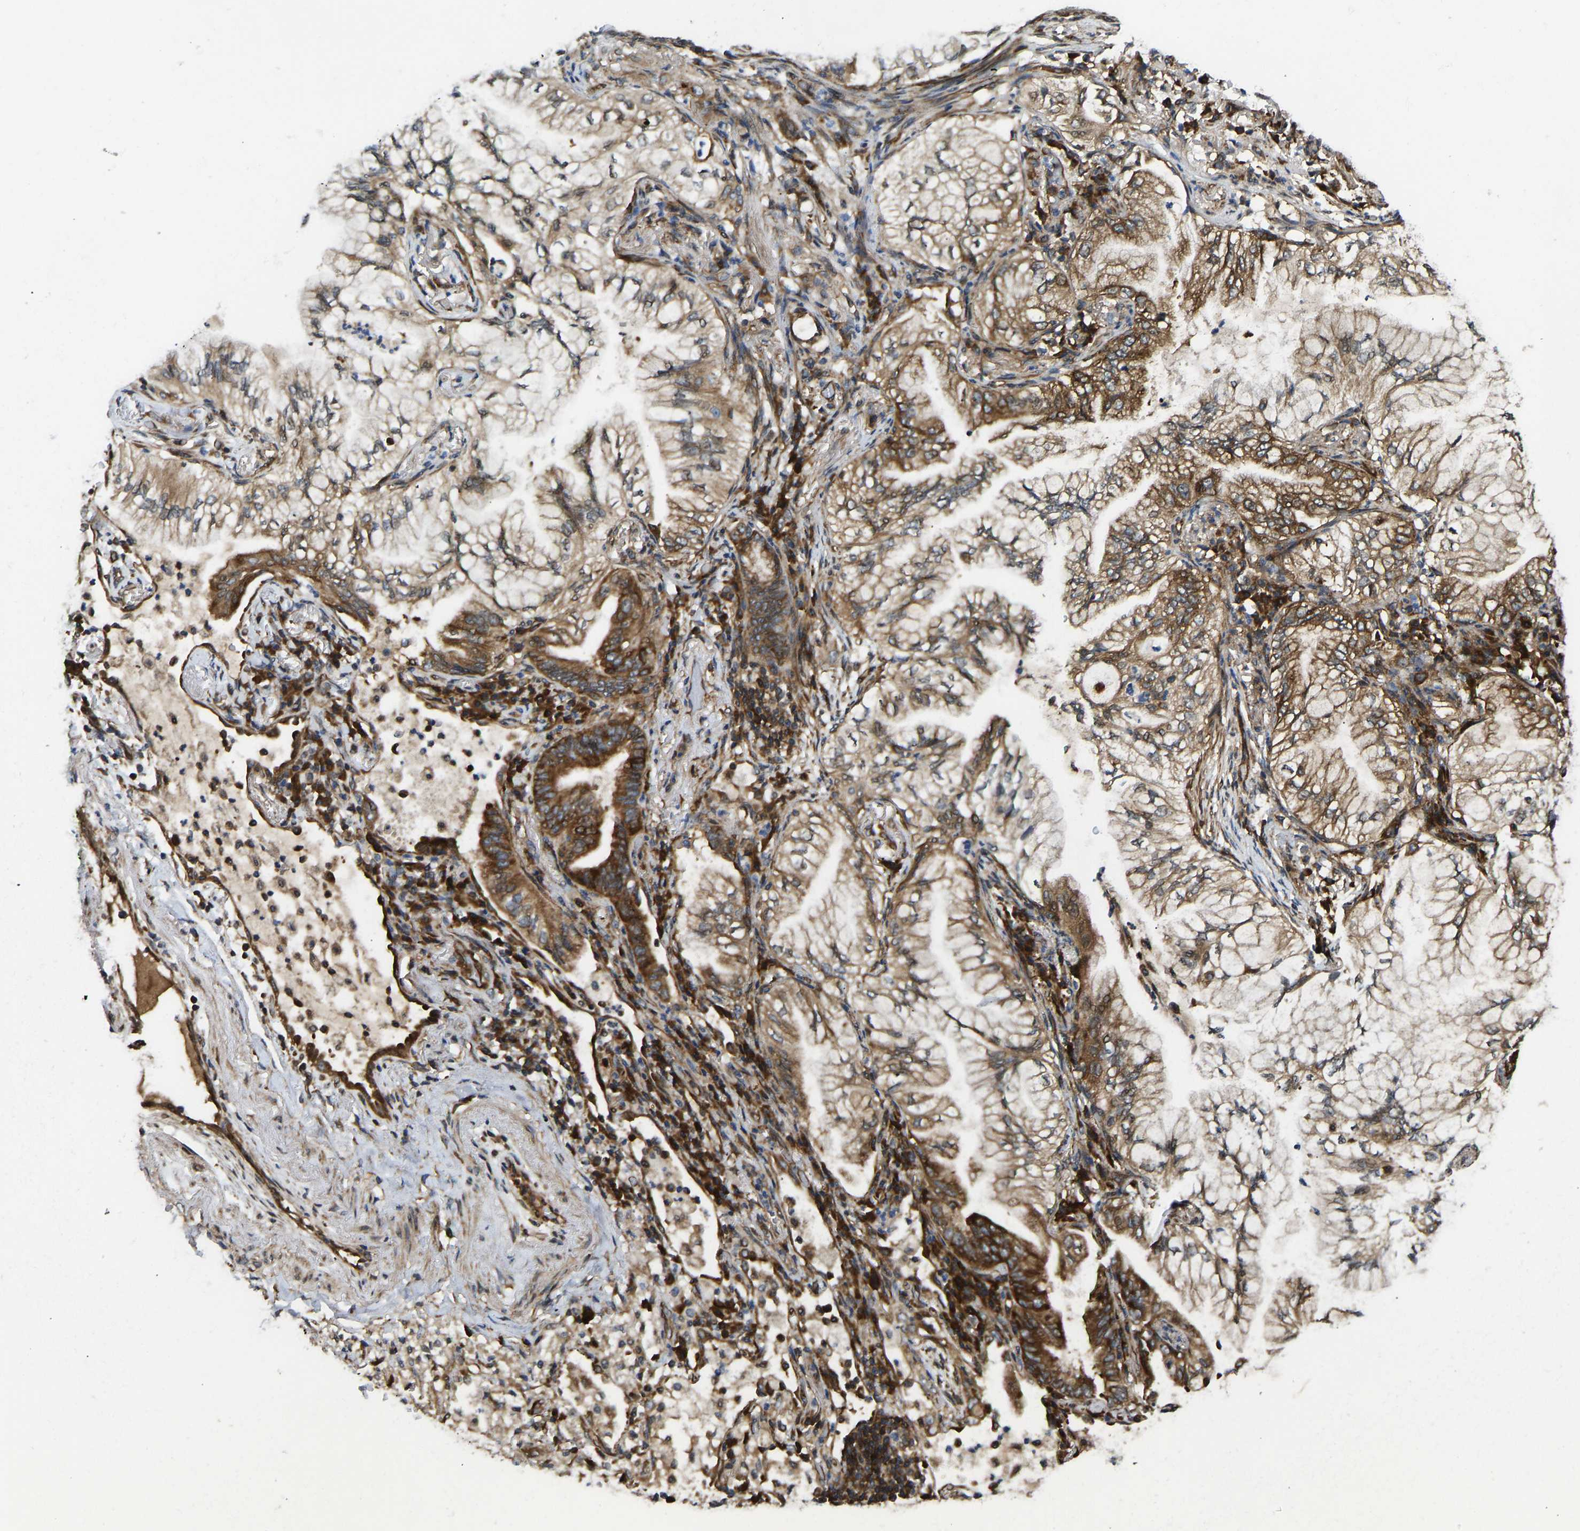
{"staining": {"intensity": "strong", "quantity": ">75%", "location": "cytoplasmic/membranous"}, "tissue": "lung cancer", "cell_type": "Tumor cells", "image_type": "cancer", "snomed": [{"axis": "morphology", "description": "Adenocarcinoma, NOS"}, {"axis": "topography", "description": "Lung"}], "caption": "Immunohistochemistry (DAB) staining of lung adenocarcinoma reveals strong cytoplasmic/membranous protein expression in approximately >75% of tumor cells.", "gene": "RASGRF2", "patient": {"sex": "female", "age": 70}}